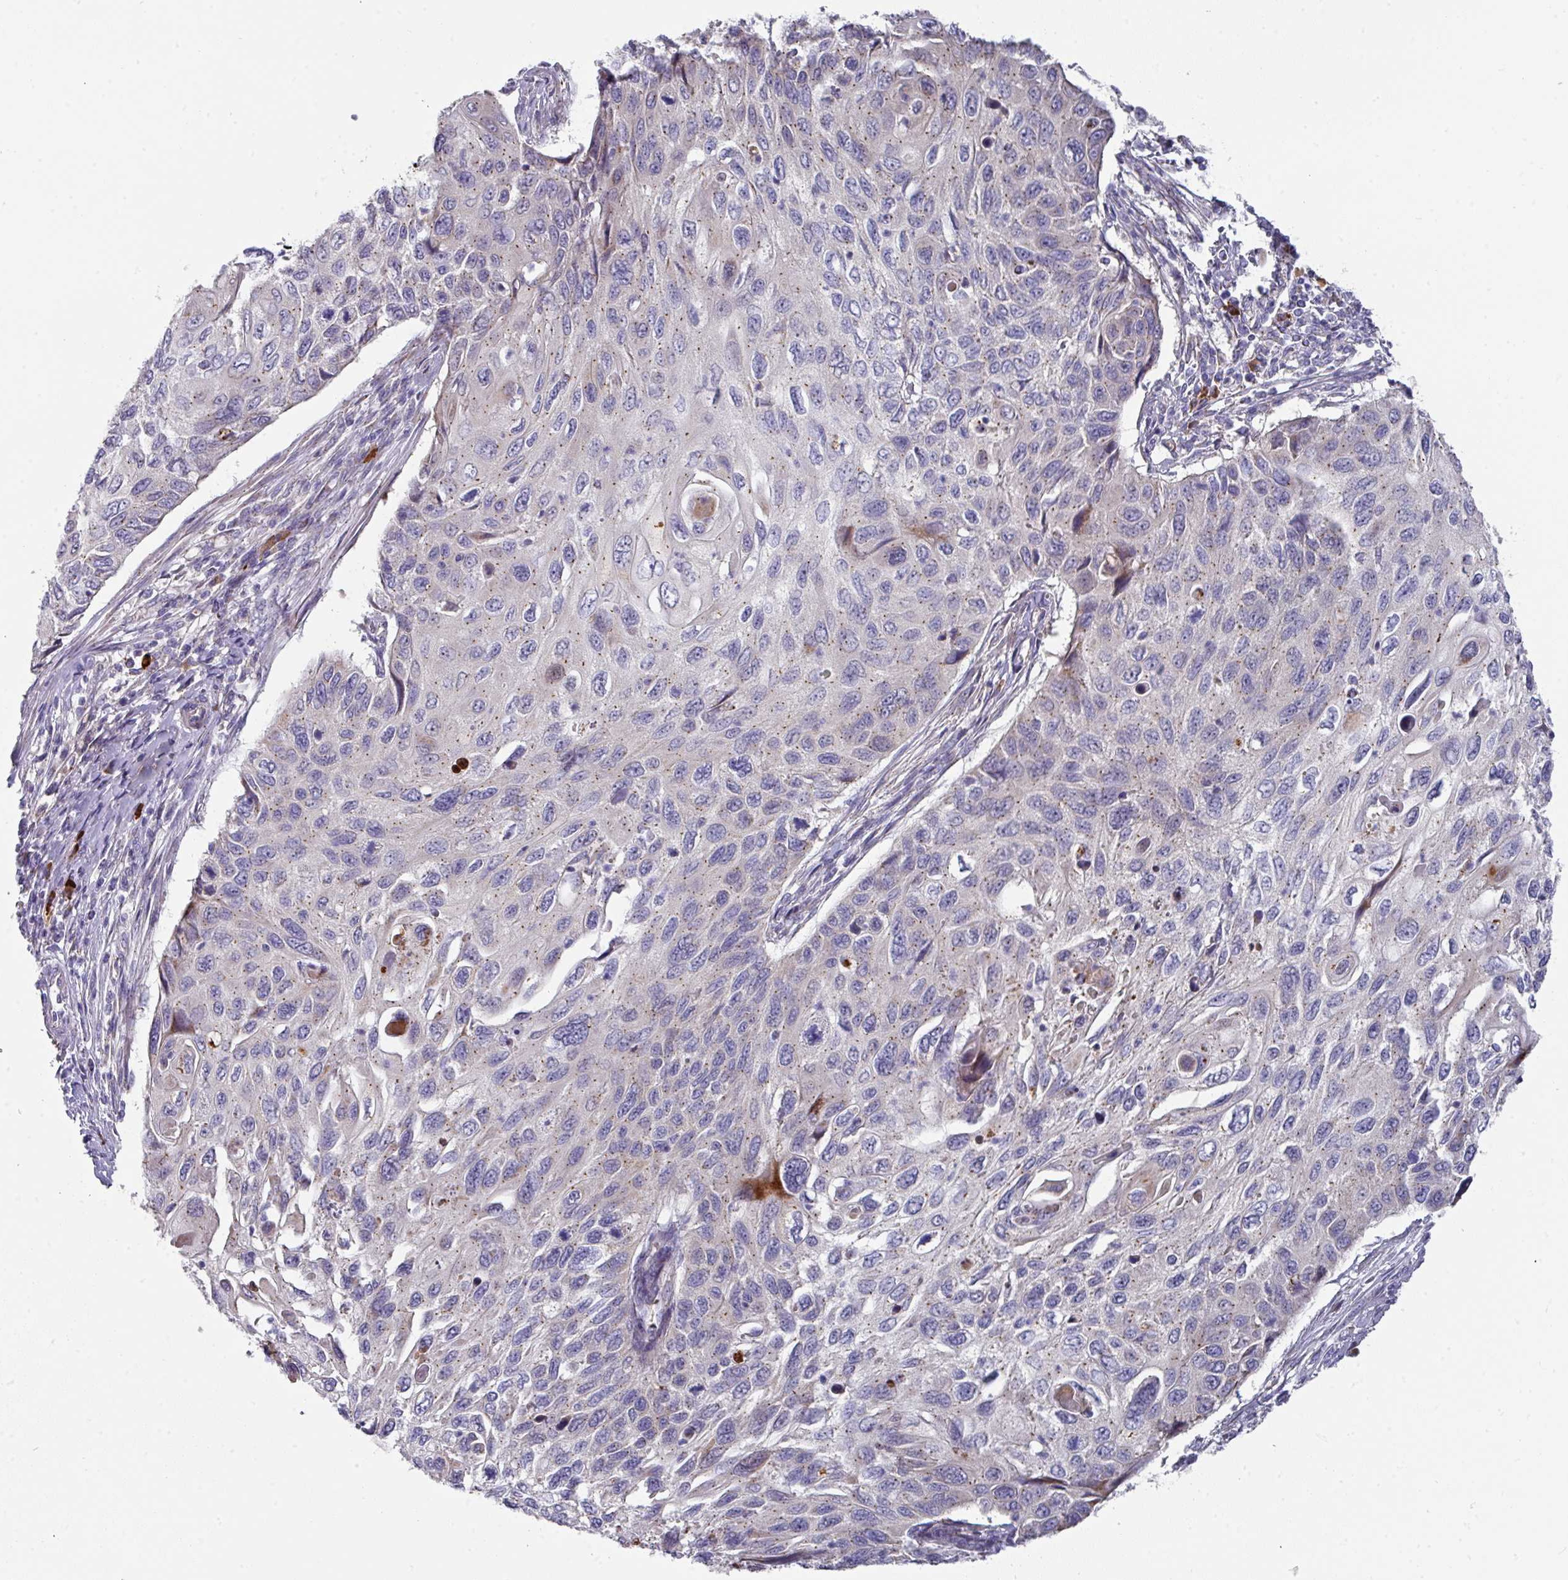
{"staining": {"intensity": "weak", "quantity": "25%-75%", "location": "cytoplasmic/membranous"}, "tissue": "cervical cancer", "cell_type": "Tumor cells", "image_type": "cancer", "snomed": [{"axis": "morphology", "description": "Squamous cell carcinoma, NOS"}, {"axis": "topography", "description": "Cervix"}], "caption": "An image of squamous cell carcinoma (cervical) stained for a protein shows weak cytoplasmic/membranous brown staining in tumor cells.", "gene": "IL4R", "patient": {"sex": "female", "age": 70}}